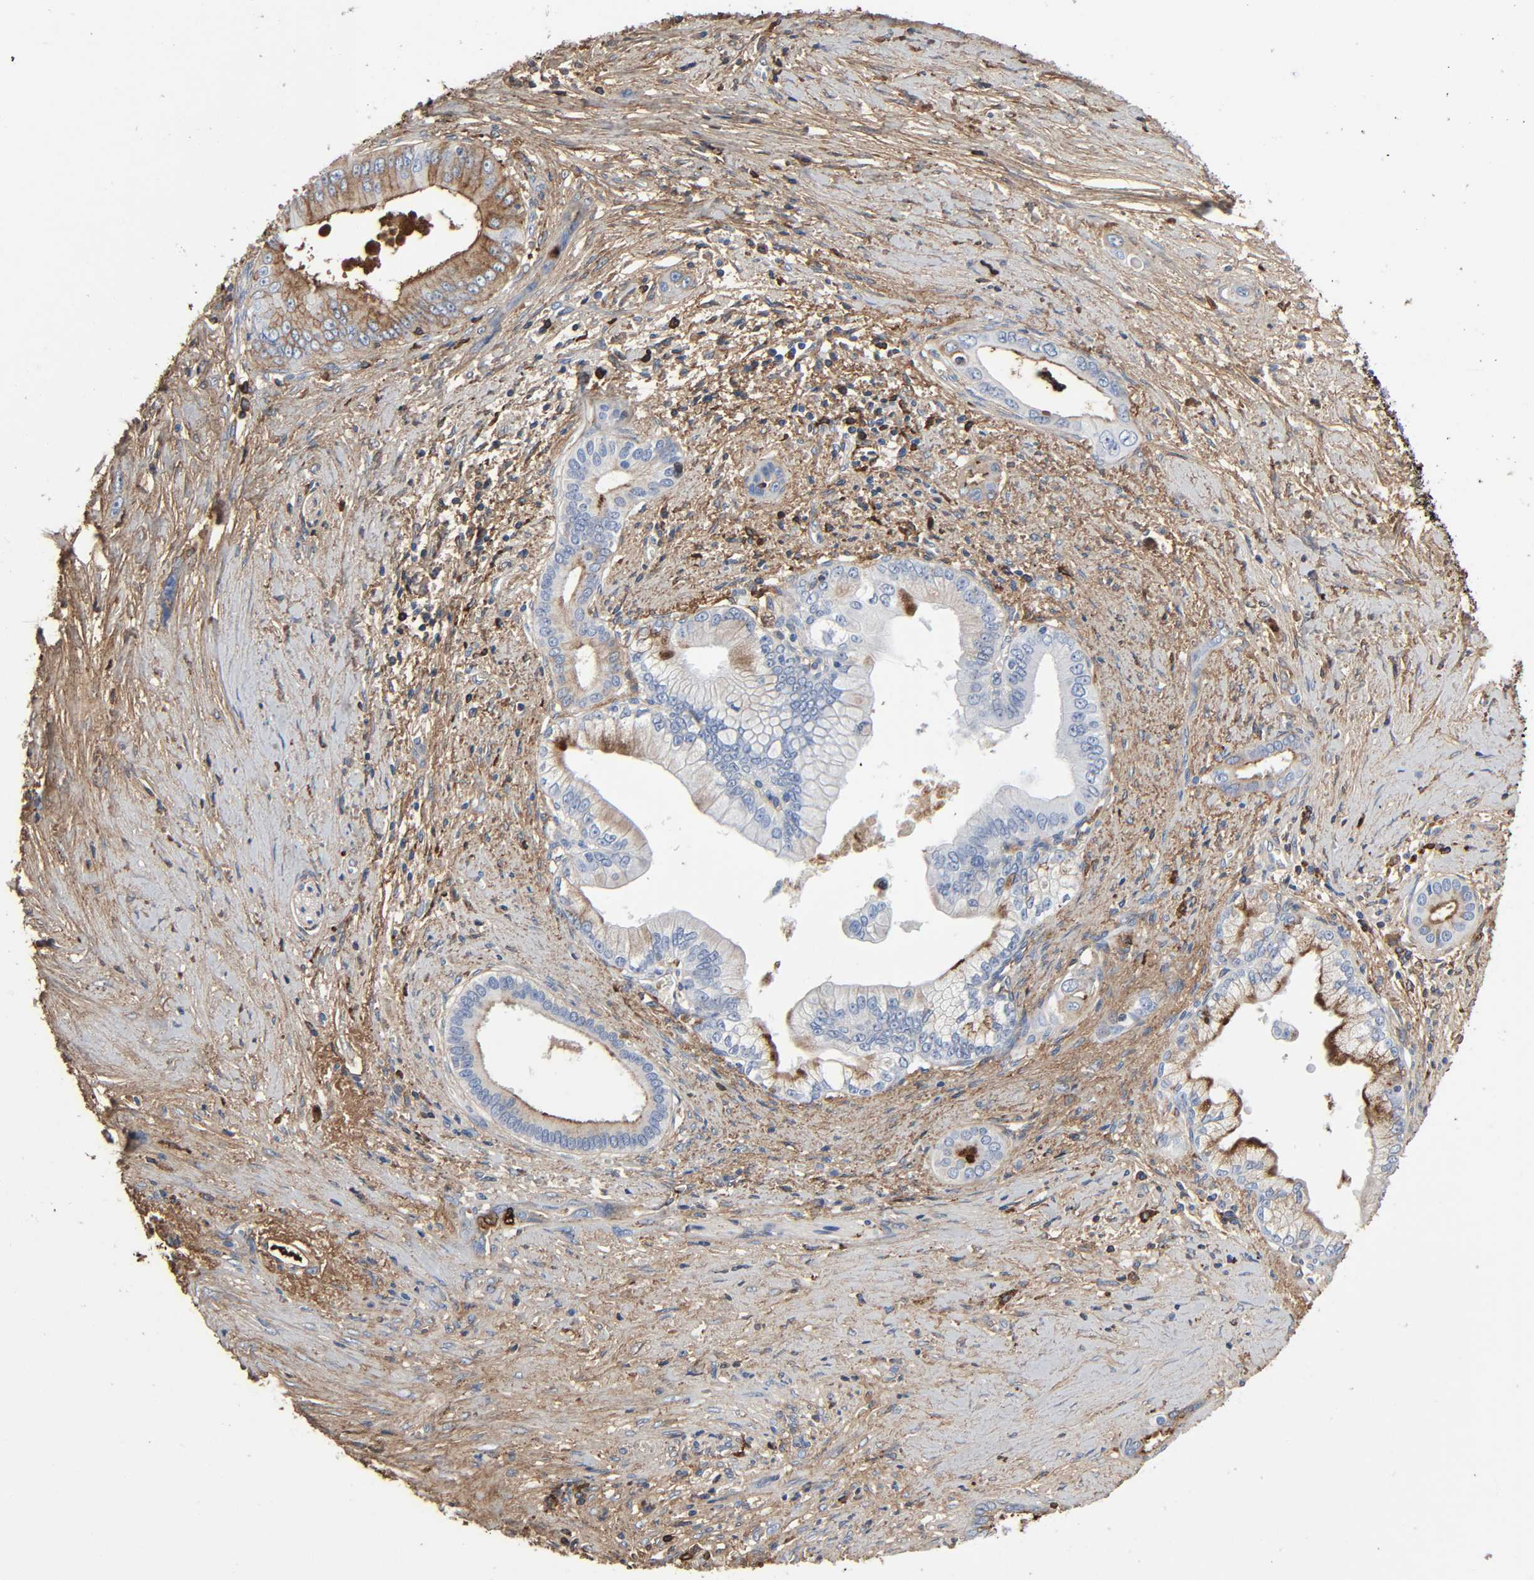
{"staining": {"intensity": "weak", "quantity": "<25%", "location": "cytoplasmic/membranous"}, "tissue": "pancreatic cancer", "cell_type": "Tumor cells", "image_type": "cancer", "snomed": [{"axis": "morphology", "description": "Adenocarcinoma, NOS"}, {"axis": "topography", "description": "Pancreas"}], "caption": "Immunohistochemistry of human pancreatic cancer shows no positivity in tumor cells. (Immunohistochemistry (ihc), brightfield microscopy, high magnification).", "gene": "C3", "patient": {"sex": "male", "age": 59}}